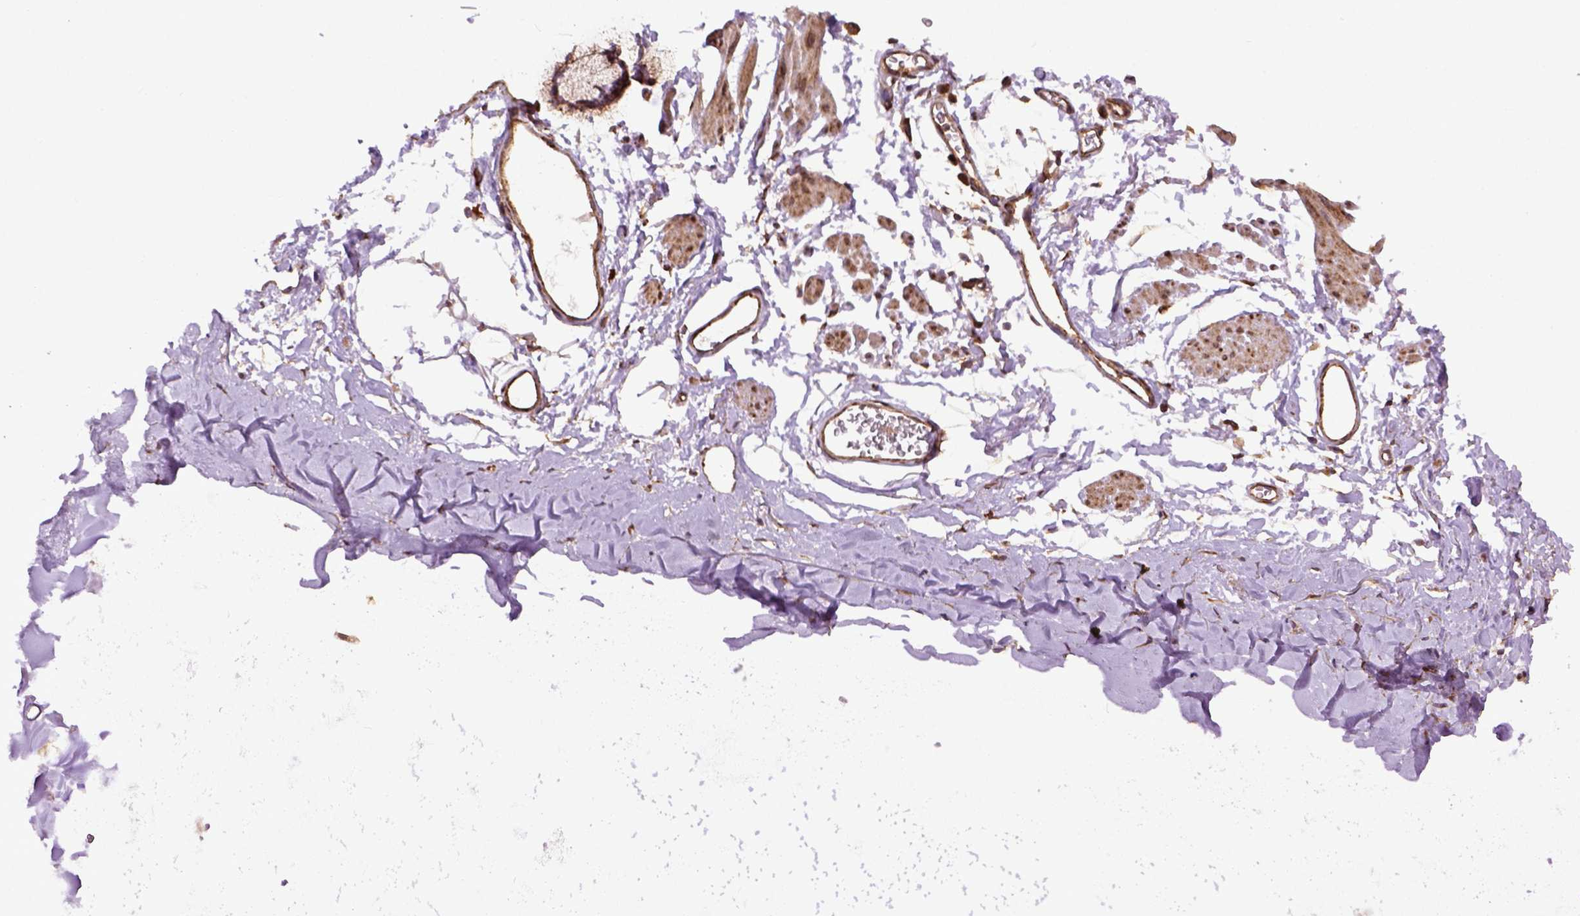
{"staining": {"intensity": "strong", "quantity": ">75%", "location": "cytoplasmic/membranous"}, "tissue": "adipose tissue", "cell_type": "Adipocytes", "image_type": "normal", "snomed": [{"axis": "morphology", "description": "Normal tissue, NOS"}, {"axis": "topography", "description": "Cartilage tissue"}, {"axis": "topography", "description": "Bronchus"}], "caption": "High-power microscopy captured an immunohistochemistry image of unremarkable adipose tissue, revealing strong cytoplasmic/membranous positivity in about >75% of adipocytes. Nuclei are stained in blue.", "gene": "CAPRIN1", "patient": {"sex": "female", "age": 79}}